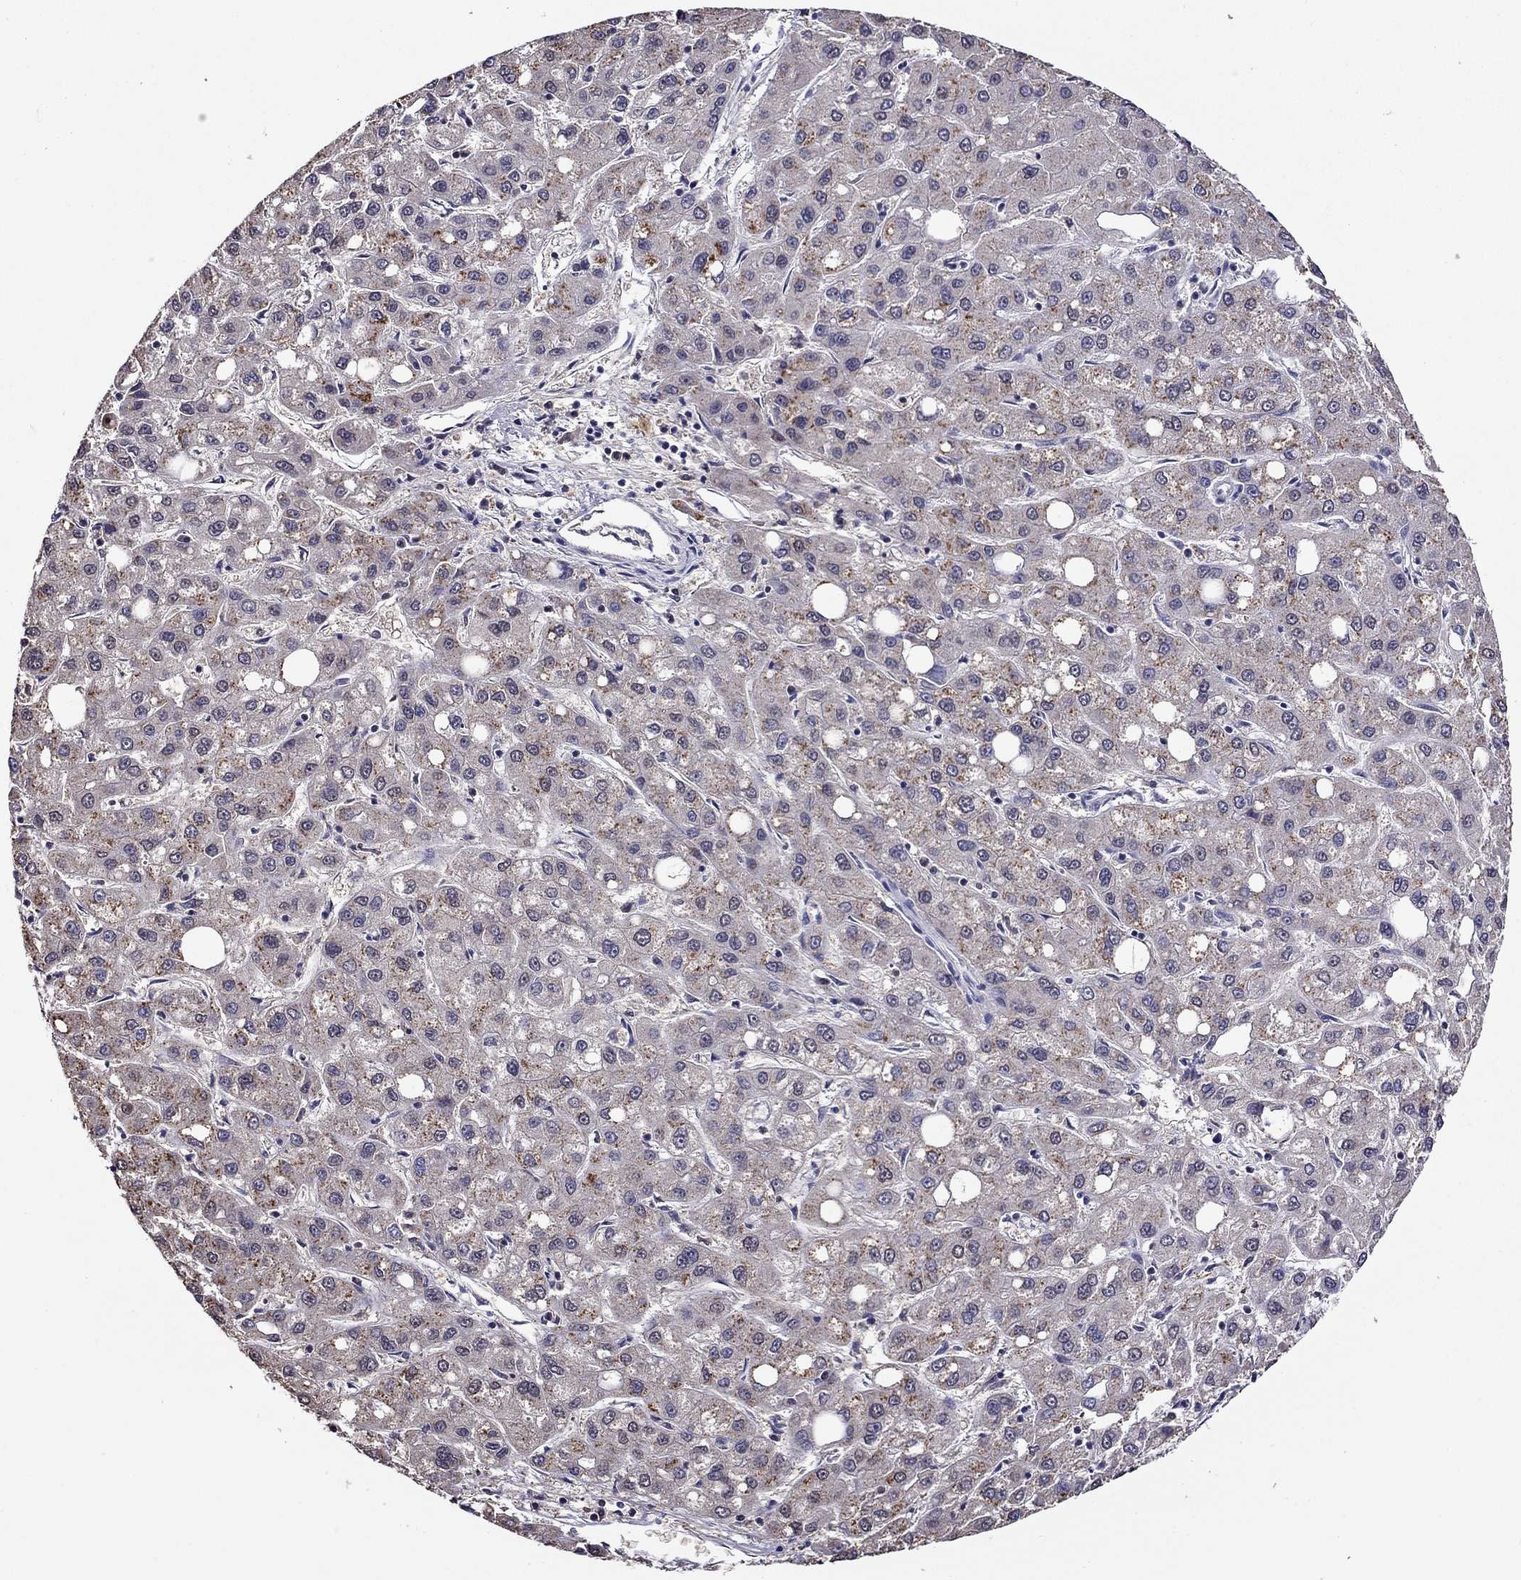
{"staining": {"intensity": "weak", "quantity": "25%-75%", "location": "cytoplasmic/membranous"}, "tissue": "liver cancer", "cell_type": "Tumor cells", "image_type": "cancer", "snomed": [{"axis": "morphology", "description": "Carcinoma, Hepatocellular, NOS"}, {"axis": "topography", "description": "Liver"}], "caption": "Liver cancer tissue demonstrates weak cytoplasmic/membranous positivity in approximately 25%-75% of tumor cells", "gene": "SCG2", "patient": {"sex": "male", "age": 73}}